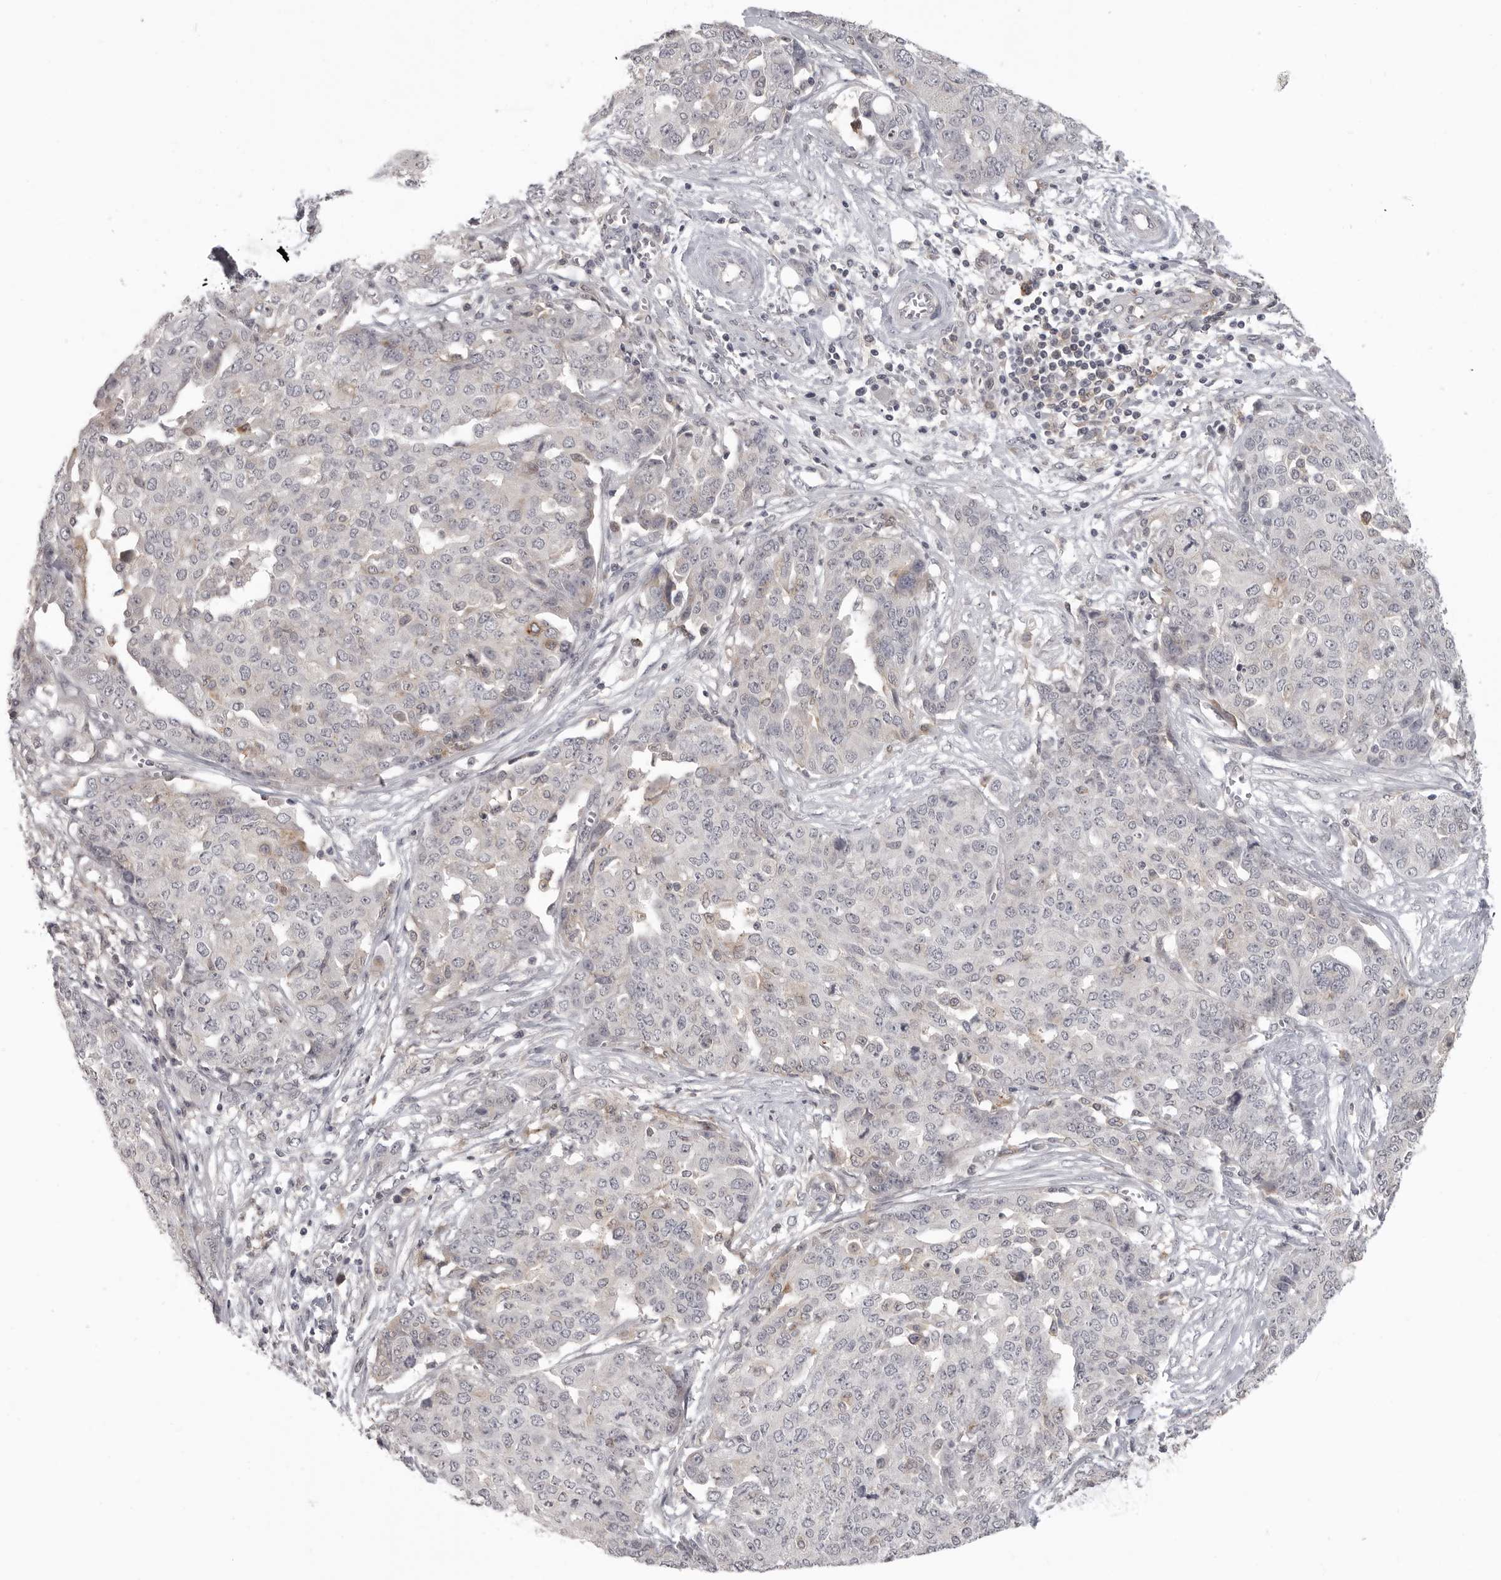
{"staining": {"intensity": "negative", "quantity": "none", "location": "none"}, "tissue": "ovarian cancer", "cell_type": "Tumor cells", "image_type": "cancer", "snomed": [{"axis": "morphology", "description": "Cystadenocarcinoma, serous, NOS"}, {"axis": "topography", "description": "Soft tissue"}, {"axis": "topography", "description": "Ovary"}], "caption": "The IHC image has no significant positivity in tumor cells of ovarian cancer tissue.", "gene": "IFNGR1", "patient": {"sex": "female", "age": 57}}